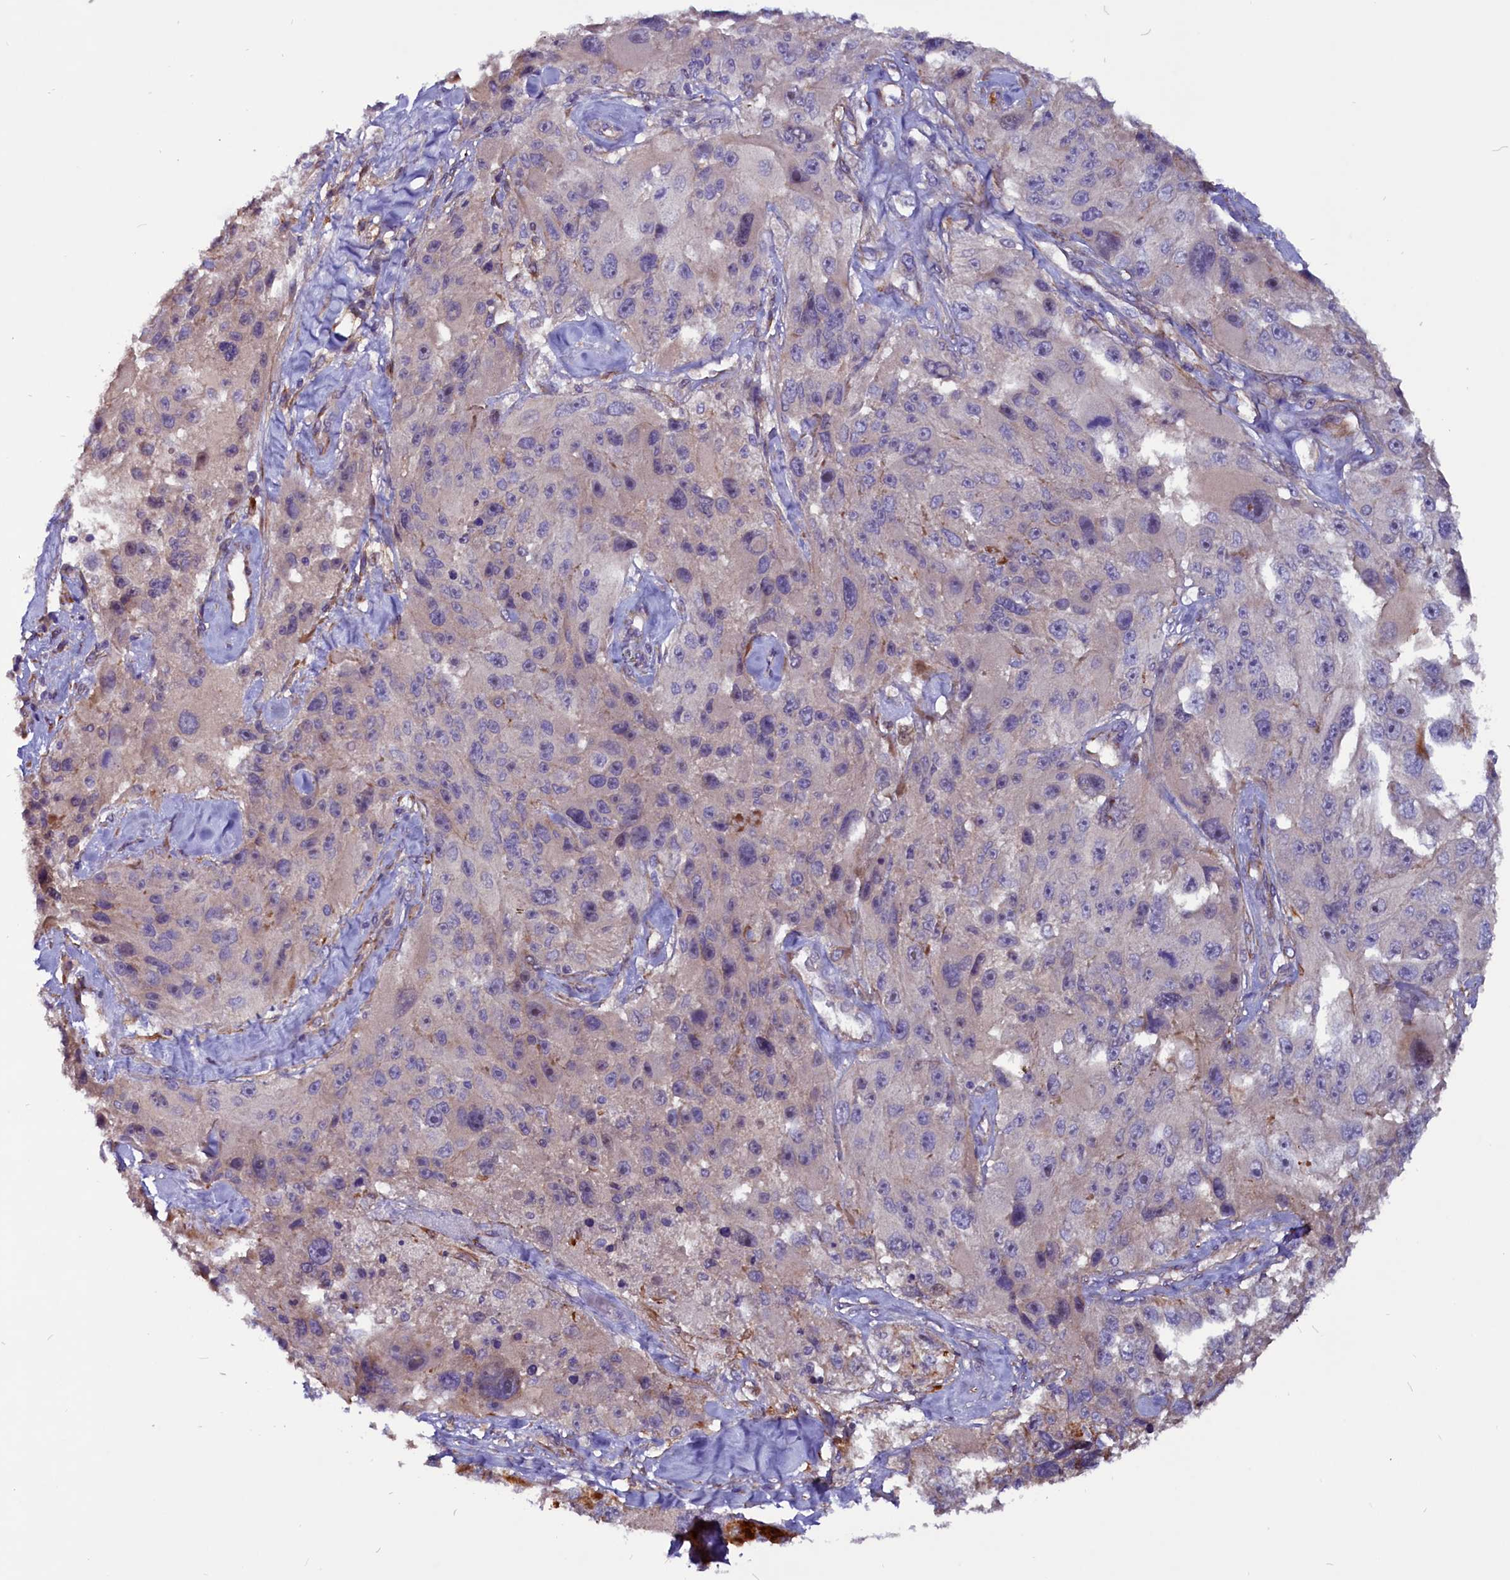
{"staining": {"intensity": "weak", "quantity": "<25%", "location": "cytoplasmic/membranous"}, "tissue": "melanoma", "cell_type": "Tumor cells", "image_type": "cancer", "snomed": [{"axis": "morphology", "description": "Malignant melanoma, Metastatic site"}, {"axis": "topography", "description": "Lymph node"}], "caption": "DAB immunohistochemical staining of human melanoma demonstrates no significant positivity in tumor cells. The staining was performed using DAB to visualize the protein expression in brown, while the nuclei were stained in blue with hematoxylin (Magnification: 20x).", "gene": "ZNF749", "patient": {"sex": "male", "age": 62}}